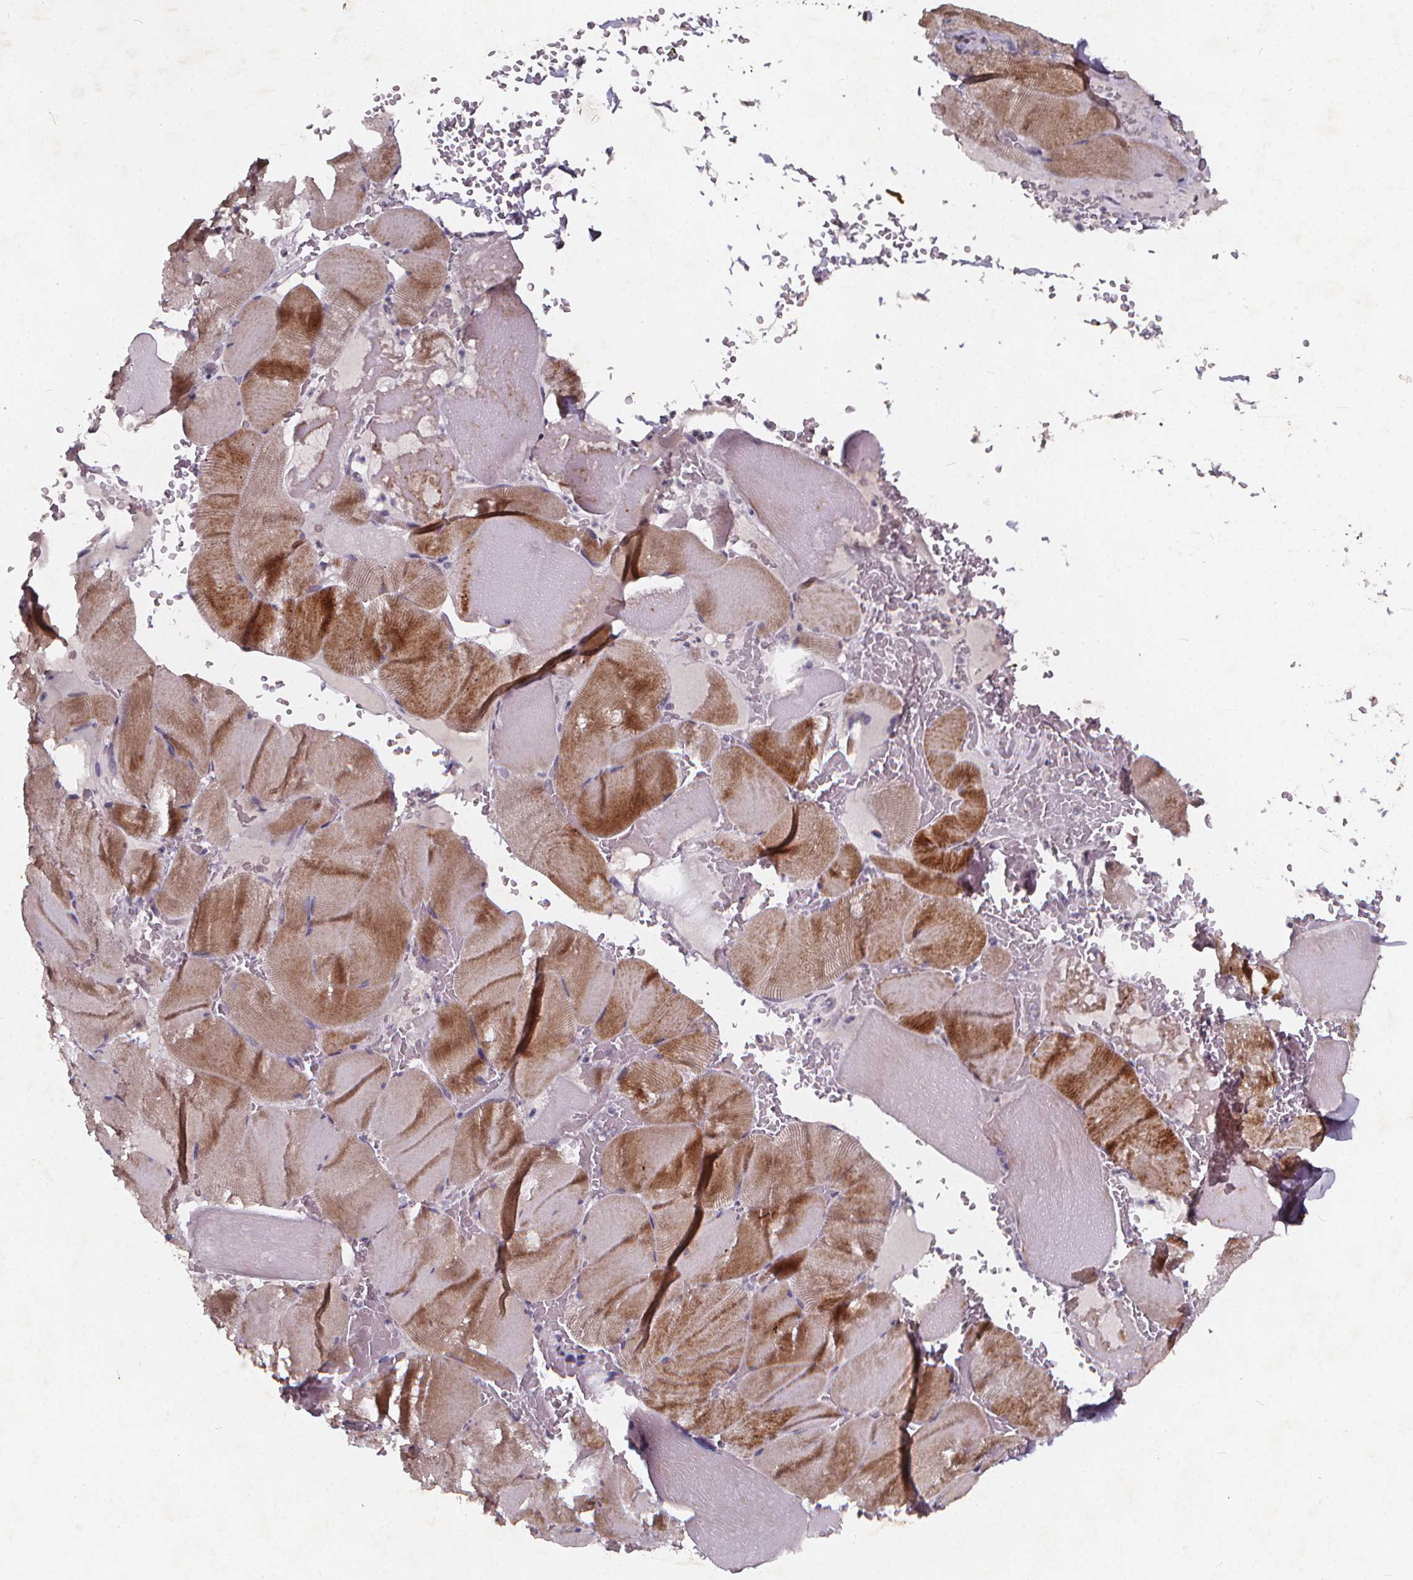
{"staining": {"intensity": "moderate", "quantity": "25%-75%", "location": "cytoplasmic/membranous"}, "tissue": "skeletal muscle", "cell_type": "Myocytes", "image_type": "normal", "snomed": [{"axis": "morphology", "description": "Normal tissue, NOS"}, {"axis": "topography", "description": "Skeletal muscle"}], "caption": "Immunohistochemical staining of benign human skeletal muscle demonstrates moderate cytoplasmic/membranous protein expression in about 25%-75% of myocytes. (Stains: DAB (3,3'-diaminobenzidine) in brown, nuclei in blue, Microscopy: brightfield microscopy at high magnification).", "gene": "TSPAN14", "patient": {"sex": "male", "age": 56}}